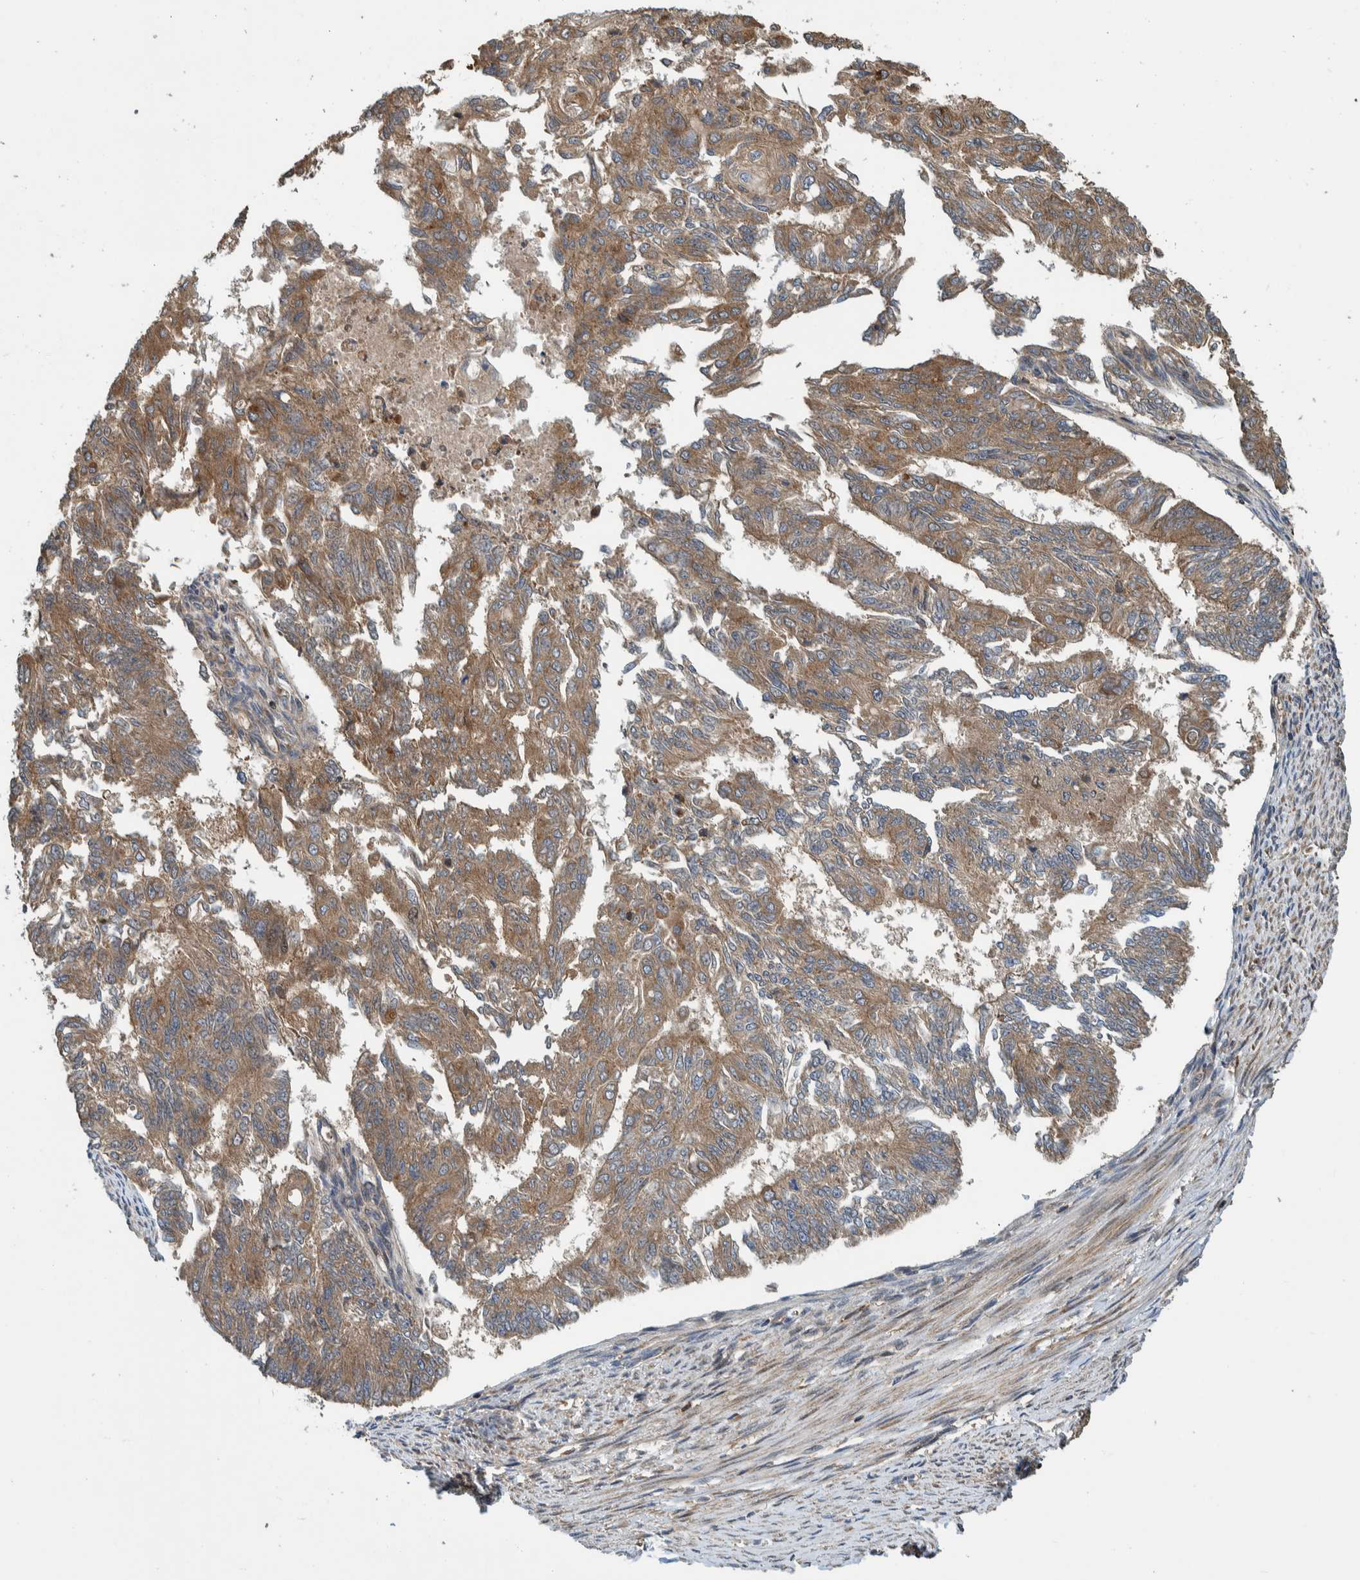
{"staining": {"intensity": "moderate", "quantity": ">75%", "location": "cytoplasmic/membranous"}, "tissue": "endometrial cancer", "cell_type": "Tumor cells", "image_type": "cancer", "snomed": [{"axis": "morphology", "description": "Adenocarcinoma, NOS"}, {"axis": "topography", "description": "Endometrium"}], "caption": "Moderate cytoplasmic/membranous protein staining is appreciated in about >75% of tumor cells in adenocarcinoma (endometrial).", "gene": "CCDC57", "patient": {"sex": "female", "age": 32}}